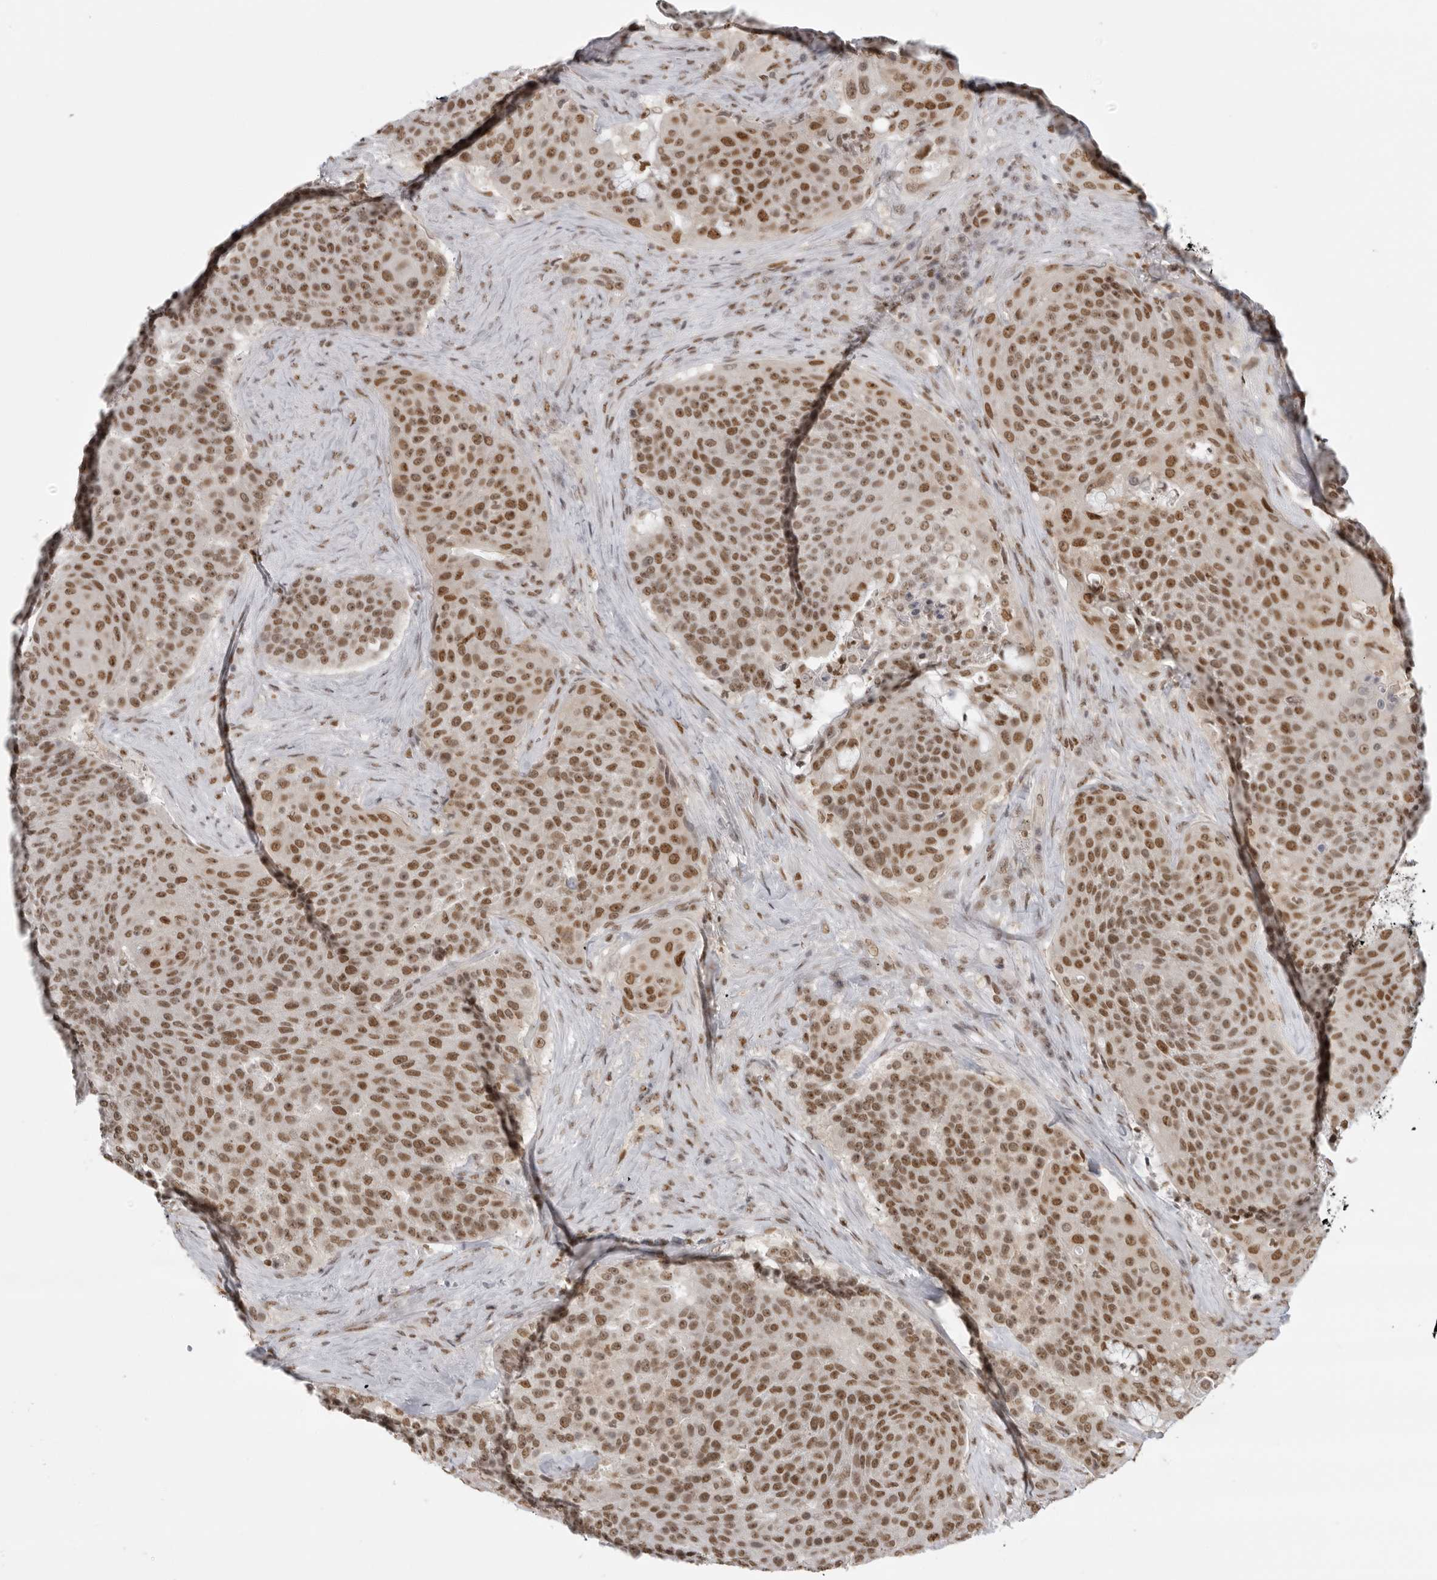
{"staining": {"intensity": "strong", "quantity": ">75%", "location": "nuclear"}, "tissue": "urothelial cancer", "cell_type": "Tumor cells", "image_type": "cancer", "snomed": [{"axis": "morphology", "description": "Urothelial carcinoma, High grade"}, {"axis": "topography", "description": "Urinary bladder"}], "caption": "Immunohistochemical staining of urothelial carcinoma (high-grade) demonstrates strong nuclear protein expression in about >75% of tumor cells.", "gene": "RPA2", "patient": {"sex": "female", "age": 63}}